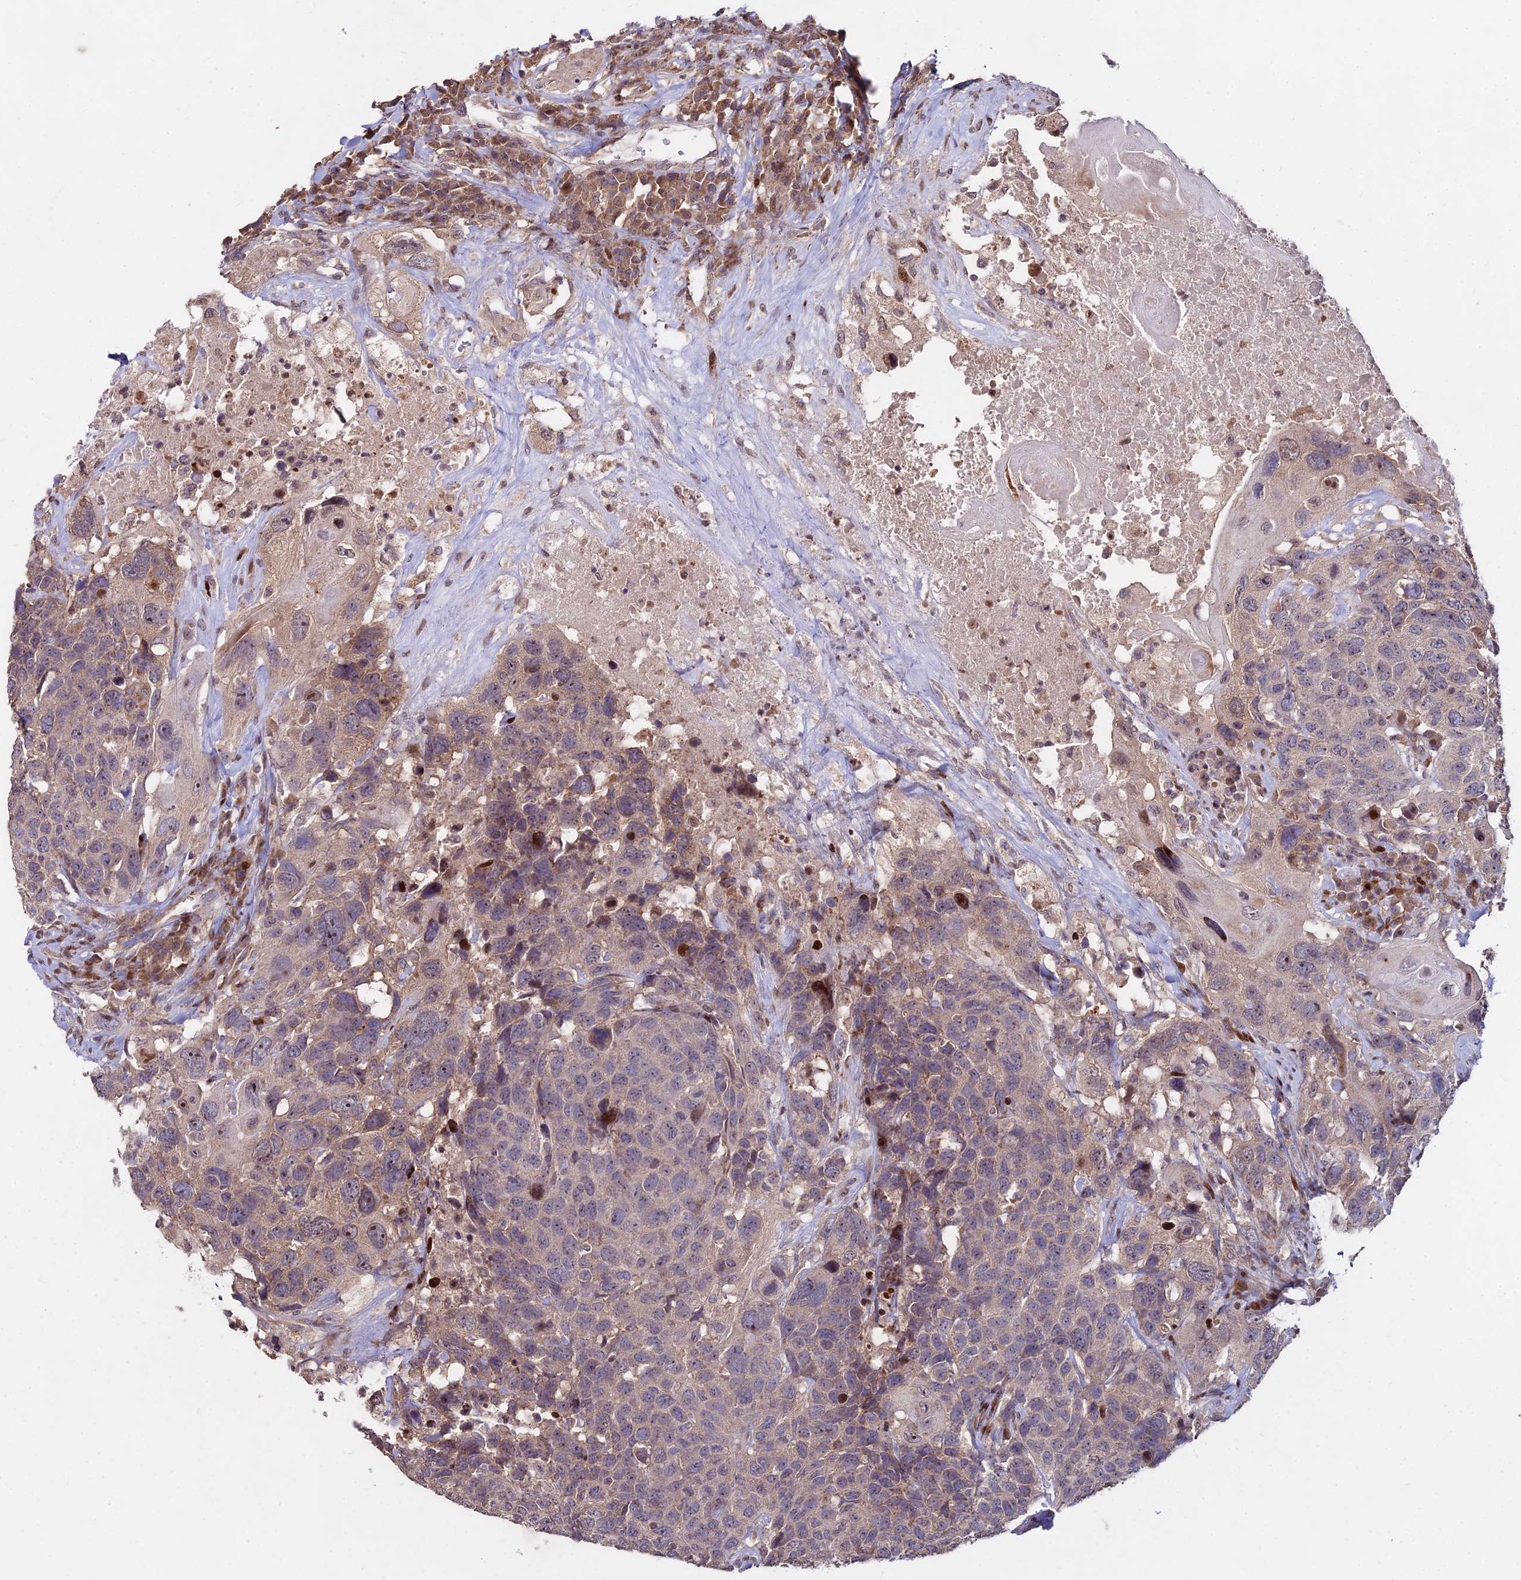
{"staining": {"intensity": "weak", "quantity": "25%-75%", "location": "cytoplasmic/membranous,nuclear"}, "tissue": "head and neck cancer", "cell_type": "Tumor cells", "image_type": "cancer", "snomed": [{"axis": "morphology", "description": "Squamous cell carcinoma, NOS"}, {"axis": "topography", "description": "Head-Neck"}], "caption": "Immunohistochemistry (IHC) histopathology image of head and neck squamous cell carcinoma stained for a protein (brown), which exhibits low levels of weak cytoplasmic/membranous and nuclear expression in approximately 25%-75% of tumor cells.", "gene": "RBMS2", "patient": {"sex": "male", "age": 66}}